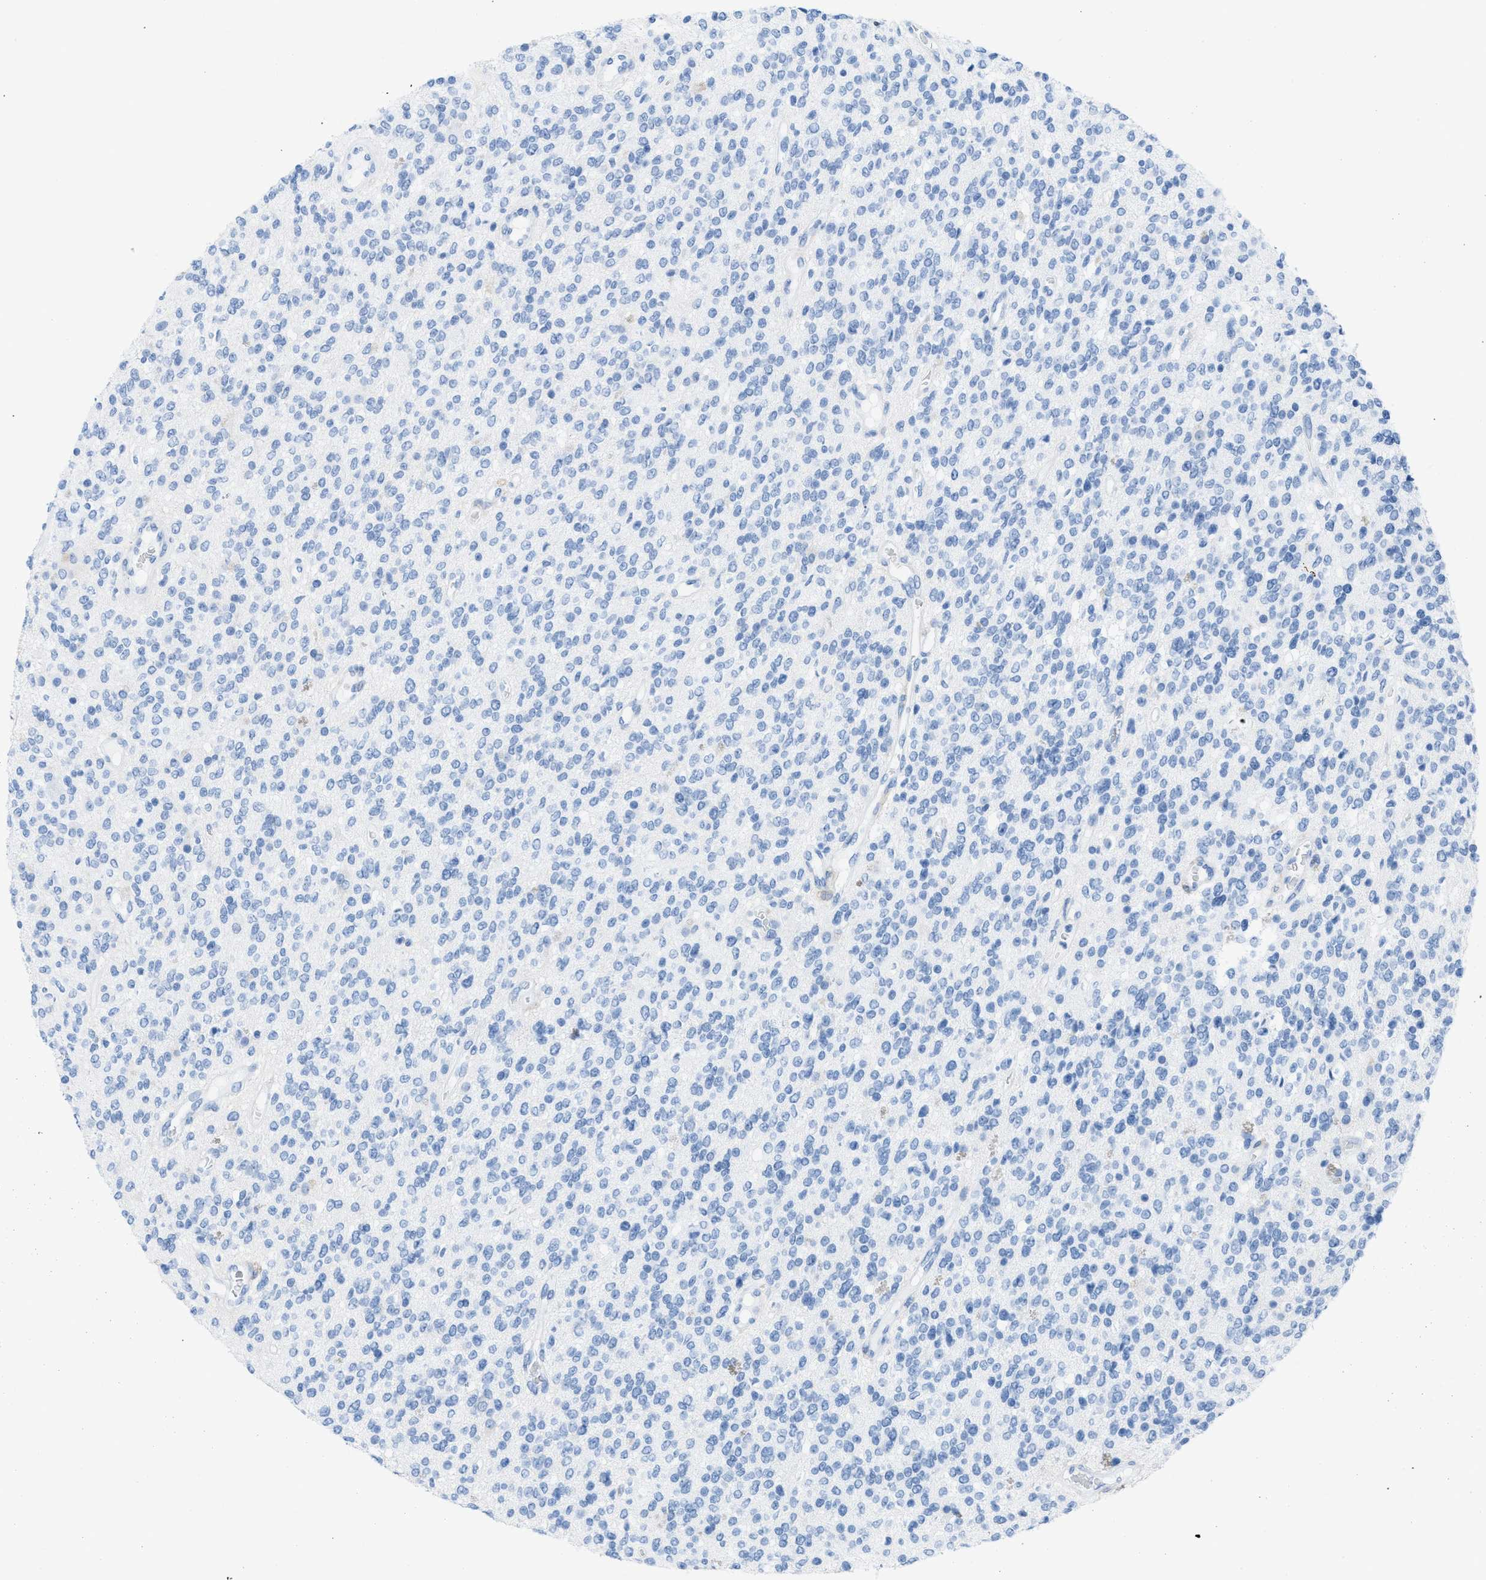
{"staining": {"intensity": "negative", "quantity": "none", "location": "none"}, "tissue": "glioma", "cell_type": "Tumor cells", "image_type": "cancer", "snomed": [{"axis": "morphology", "description": "Glioma, malignant, High grade"}, {"axis": "topography", "description": "Brain"}], "caption": "Glioma was stained to show a protein in brown. There is no significant positivity in tumor cells.", "gene": "ASGR1", "patient": {"sex": "male", "age": 34}}